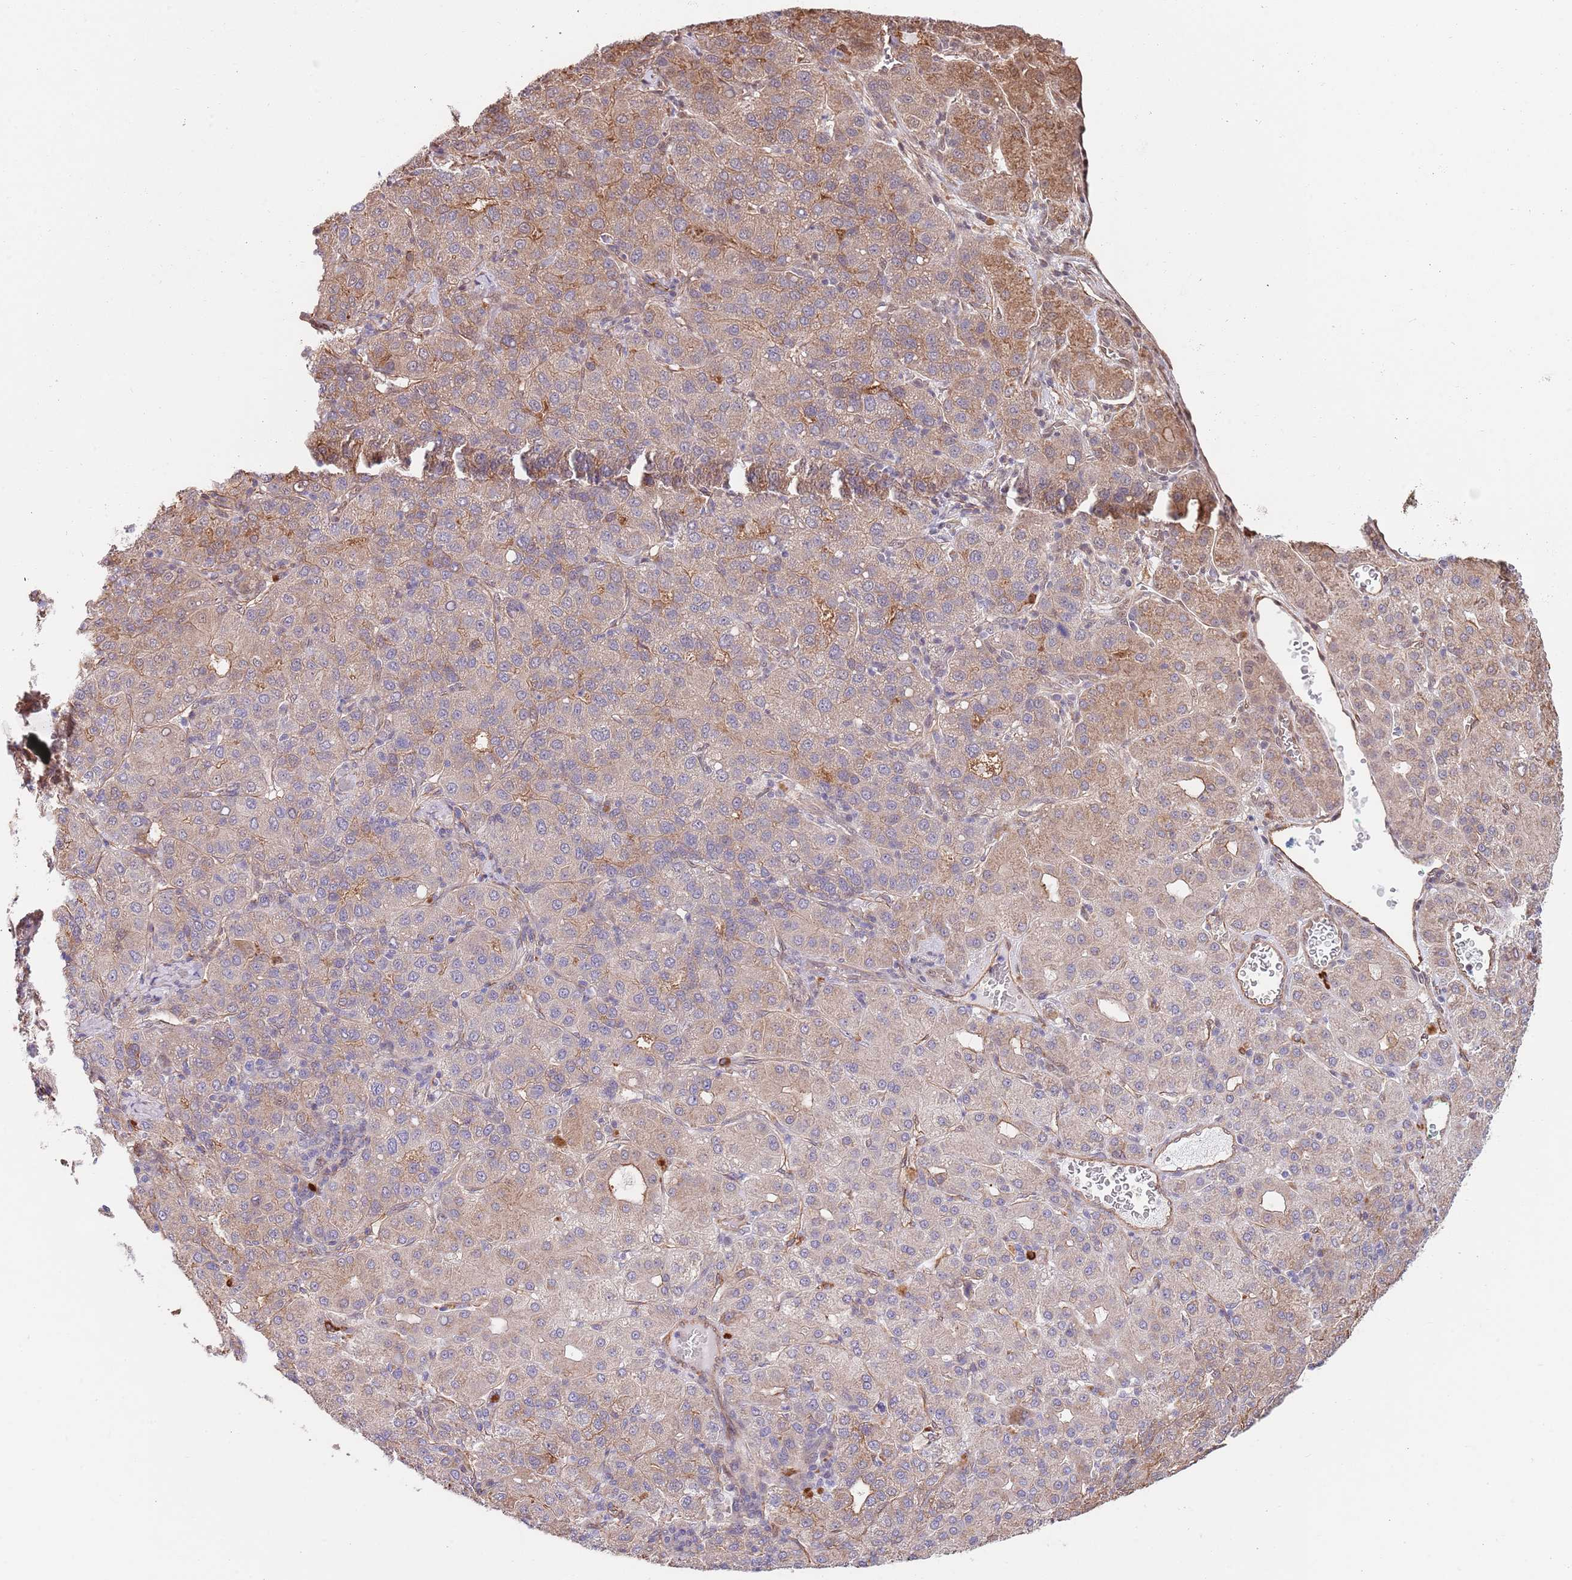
{"staining": {"intensity": "moderate", "quantity": ">75%", "location": "cytoplasmic/membranous"}, "tissue": "liver cancer", "cell_type": "Tumor cells", "image_type": "cancer", "snomed": [{"axis": "morphology", "description": "Carcinoma, Hepatocellular, NOS"}, {"axis": "topography", "description": "Liver"}], "caption": "High-power microscopy captured an immunohistochemistry (IHC) photomicrograph of liver hepatocellular carcinoma, revealing moderate cytoplasmic/membranous expression in approximately >75% of tumor cells.", "gene": "BPNT1", "patient": {"sex": "male", "age": 65}}